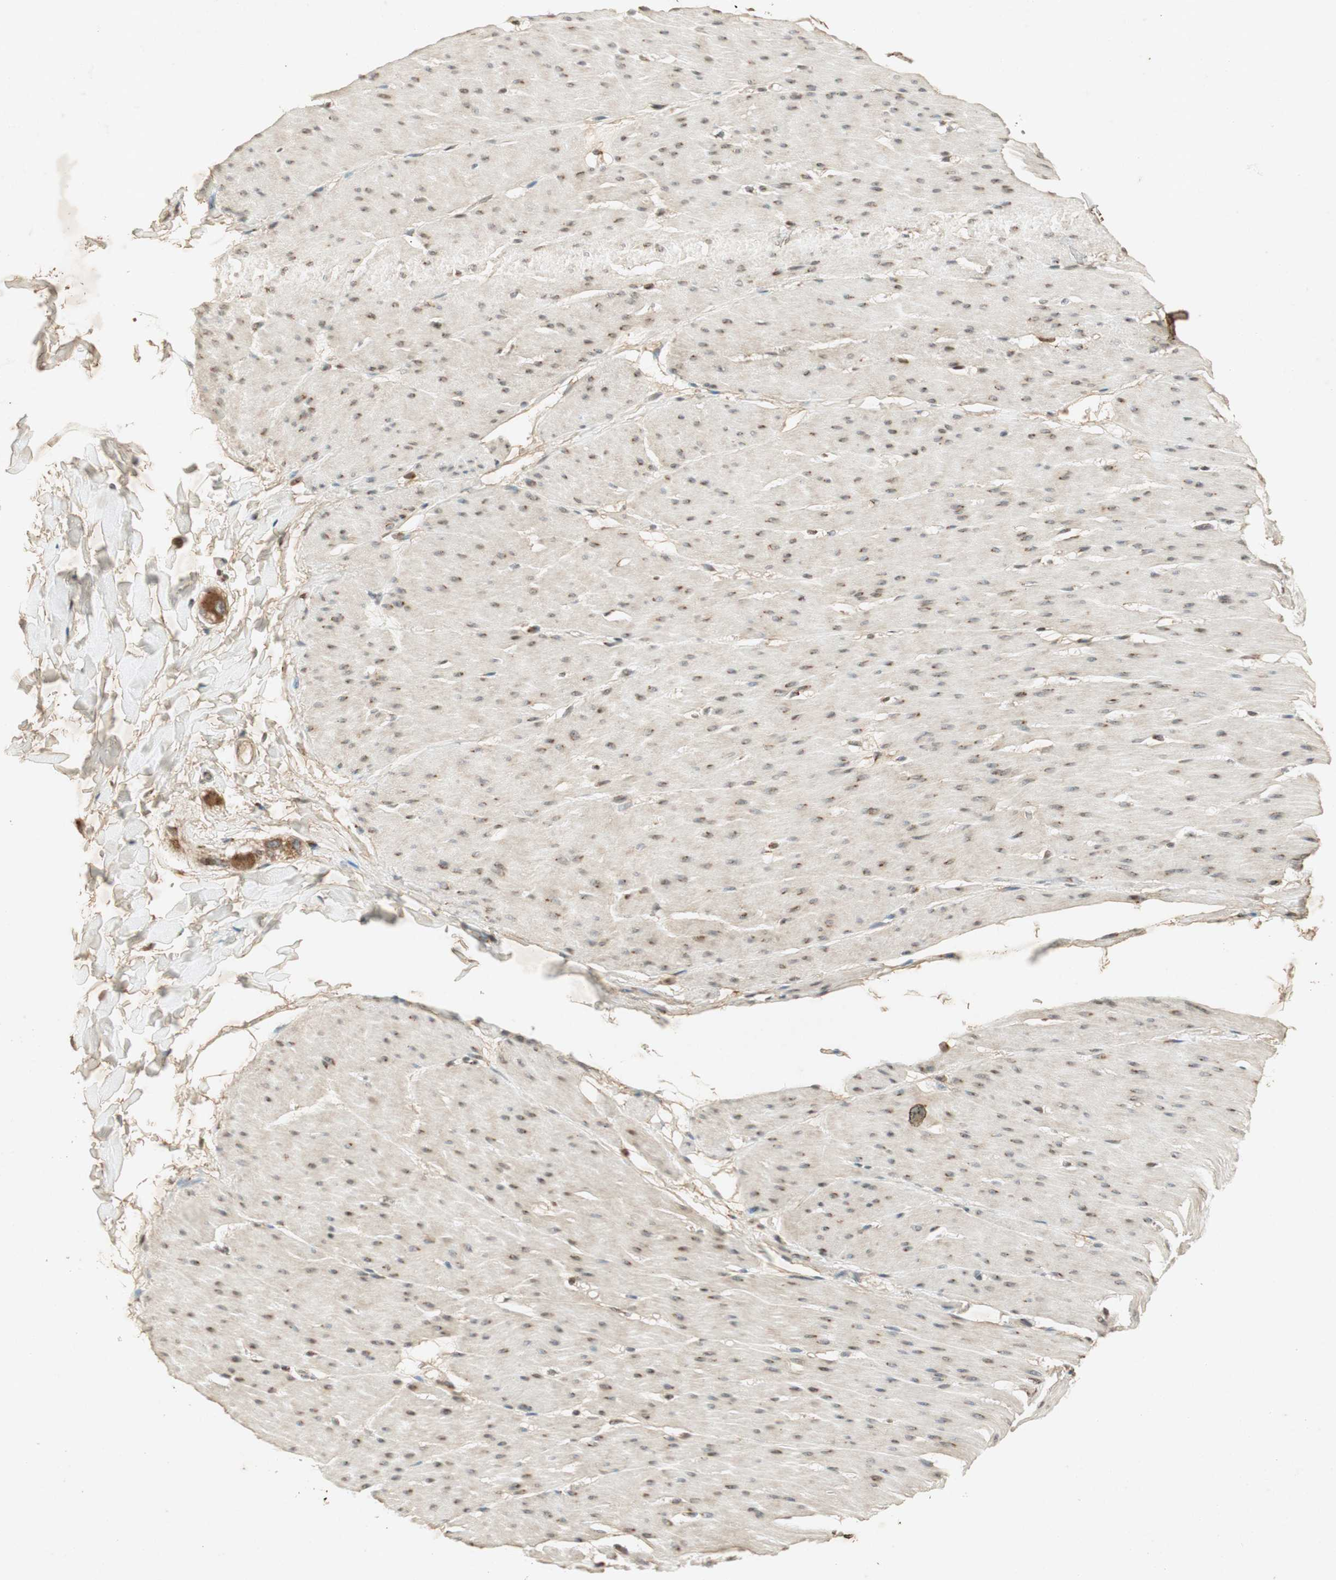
{"staining": {"intensity": "weak", "quantity": "25%-75%", "location": "cytoplasmic/membranous"}, "tissue": "smooth muscle", "cell_type": "Smooth muscle cells", "image_type": "normal", "snomed": [{"axis": "morphology", "description": "Normal tissue, NOS"}, {"axis": "topography", "description": "Smooth muscle"}, {"axis": "topography", "description": "Colon"}], "caption": "Brown immunohistochemical staining in normal human smooth muscle exhibits weak cytoplasmic/membranous expression in about 25%-75% of smooth muscle cells. The protein is shown in brown color, while the nuclei are stained blue.", "gene": "NEO1", "patient": {"sex": "male", "age": 67}}